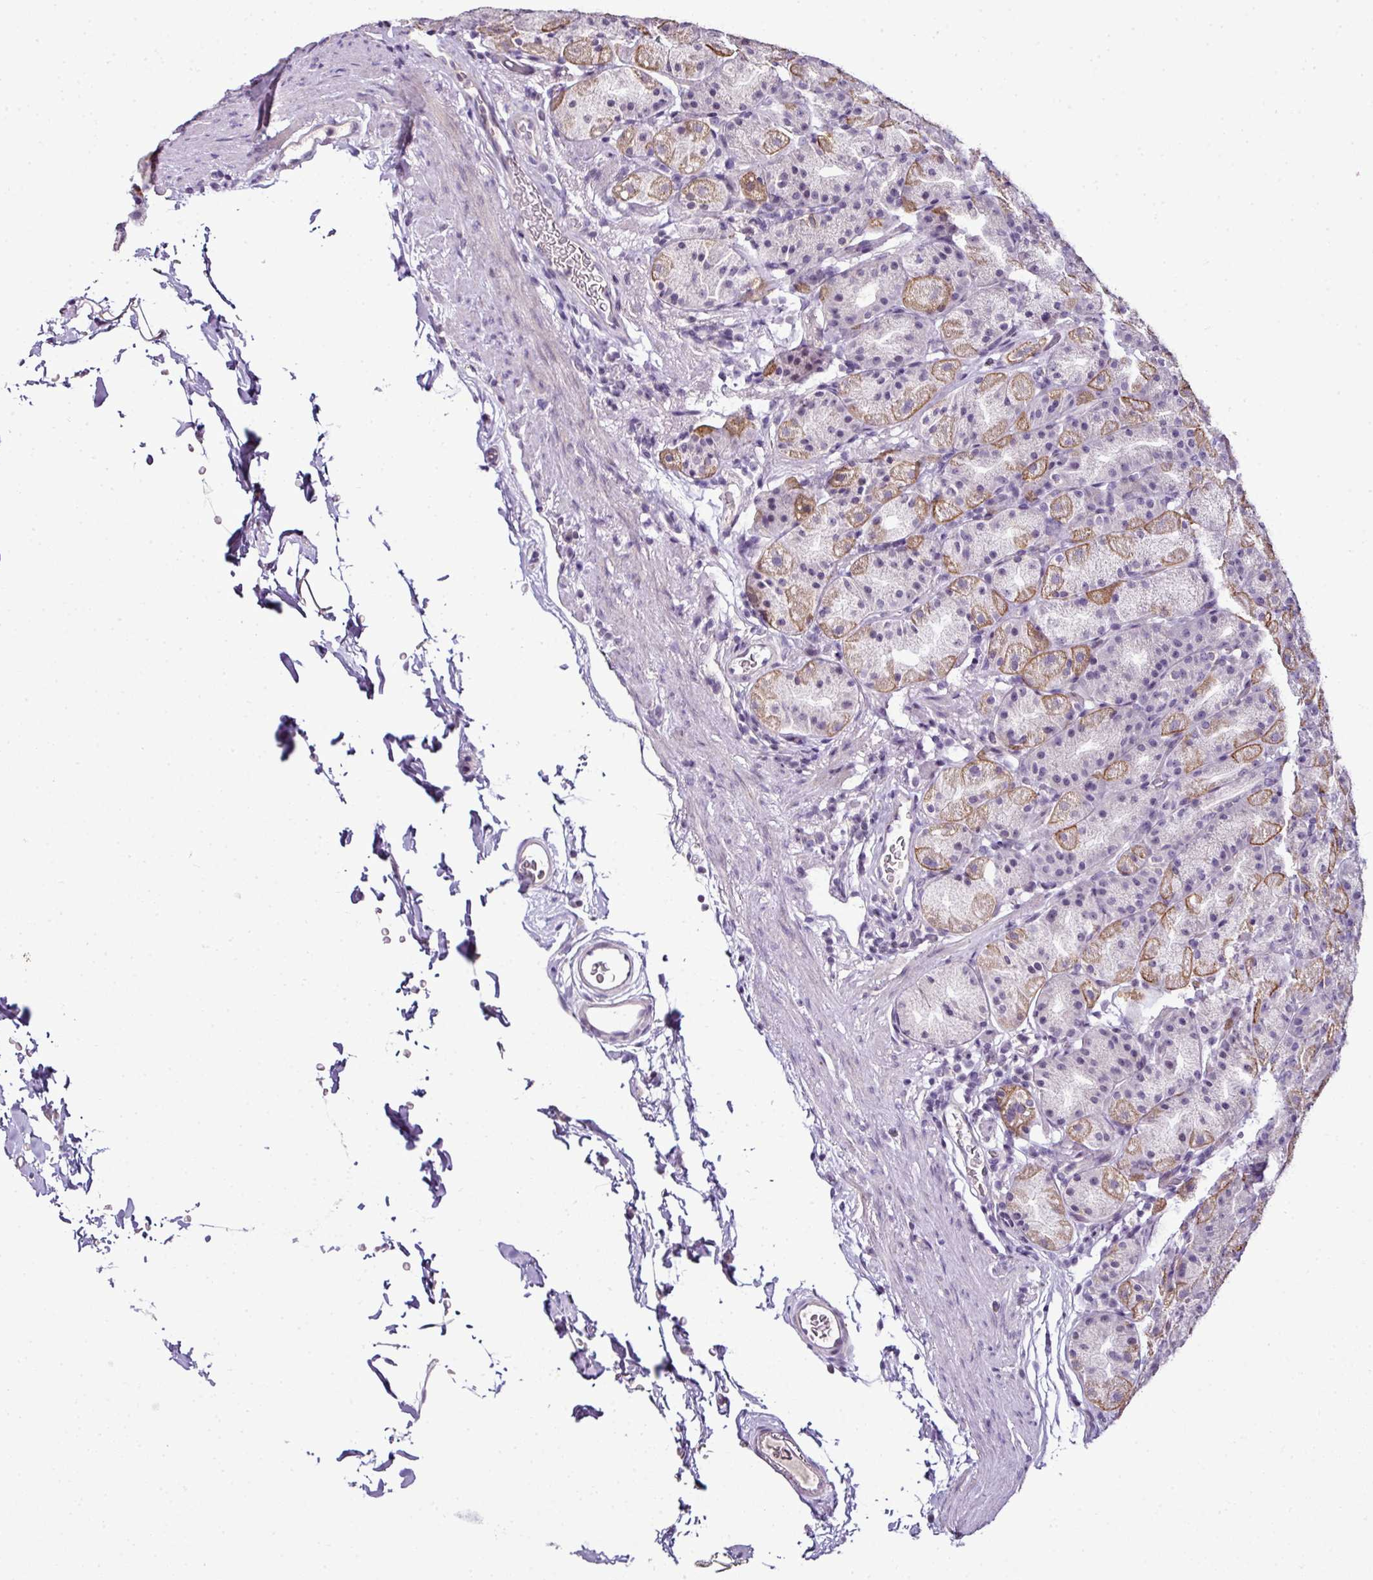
{"staining": {"intensity": "strong", "quantity": "25%-75%", "location": "cytoplasmic/membranous"}, "tissue": "stomach", "cell_type": "Glandular cells", "image_type": "normal", "snomed": [{"axis": "morphology", "description": "Normal tissue, NOS"}, {"axis": "topography", "description": "Stomach, upper"}, {"axis": "topography", "description": "Stomach"}], "caption": "Protein staining exhibits strong cytoplasmic/membranous staining in approximately 25%-75% of glandular cells in benign stomach.", "gene": "TEX30", "patient": {"sex": "male", "age": 68}}